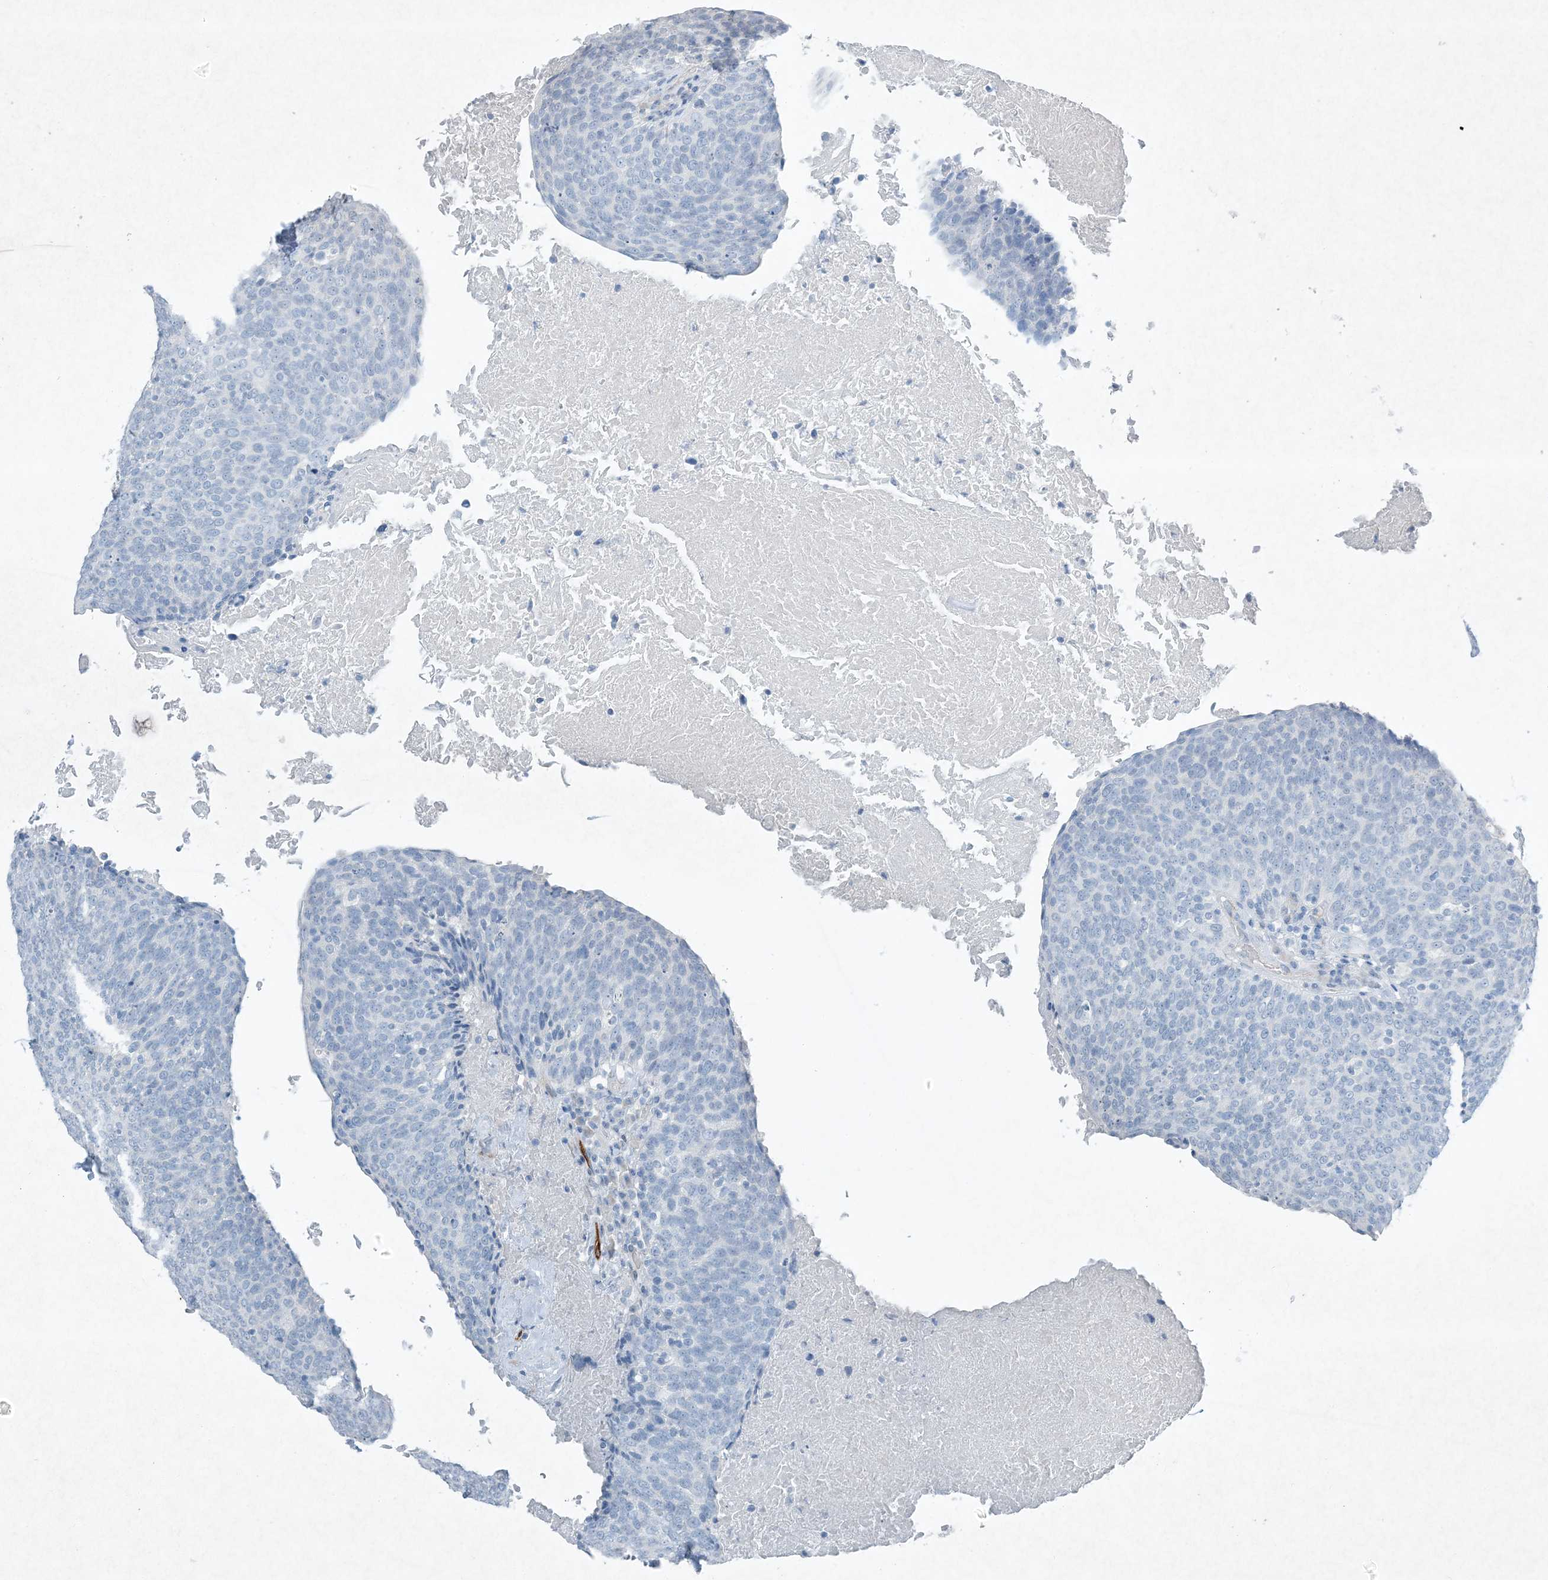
{"staining": {"intensity": "negative", "quantity": "none", "location": "none"}, "tissue": "head and neck cancer", "cell_type": "Tumor cells", "image_type": "cancer", "snomed": [{"axis": "morphology", "description": "Squamous cell carcinoma, NOS"}, {"axis": "morphology", "description": "Squamous cell carcinoma, metastatic, NOS"}, {"axis": "topography", "description": "Lymph node"}, {"axis": "topography", "description": "Head-Neck"}], "caption": "A histopathology image of head and neck cancer stained for a protein reveals no brown staining in tumor cells. The staining was performed using DAB to visualize the protein expression in brown, while the nuclei were stained in blue with hematoxylin (Magnification: 20x).", "gene": "PGM5", "patient": {"sex": "male", "age": 62}}